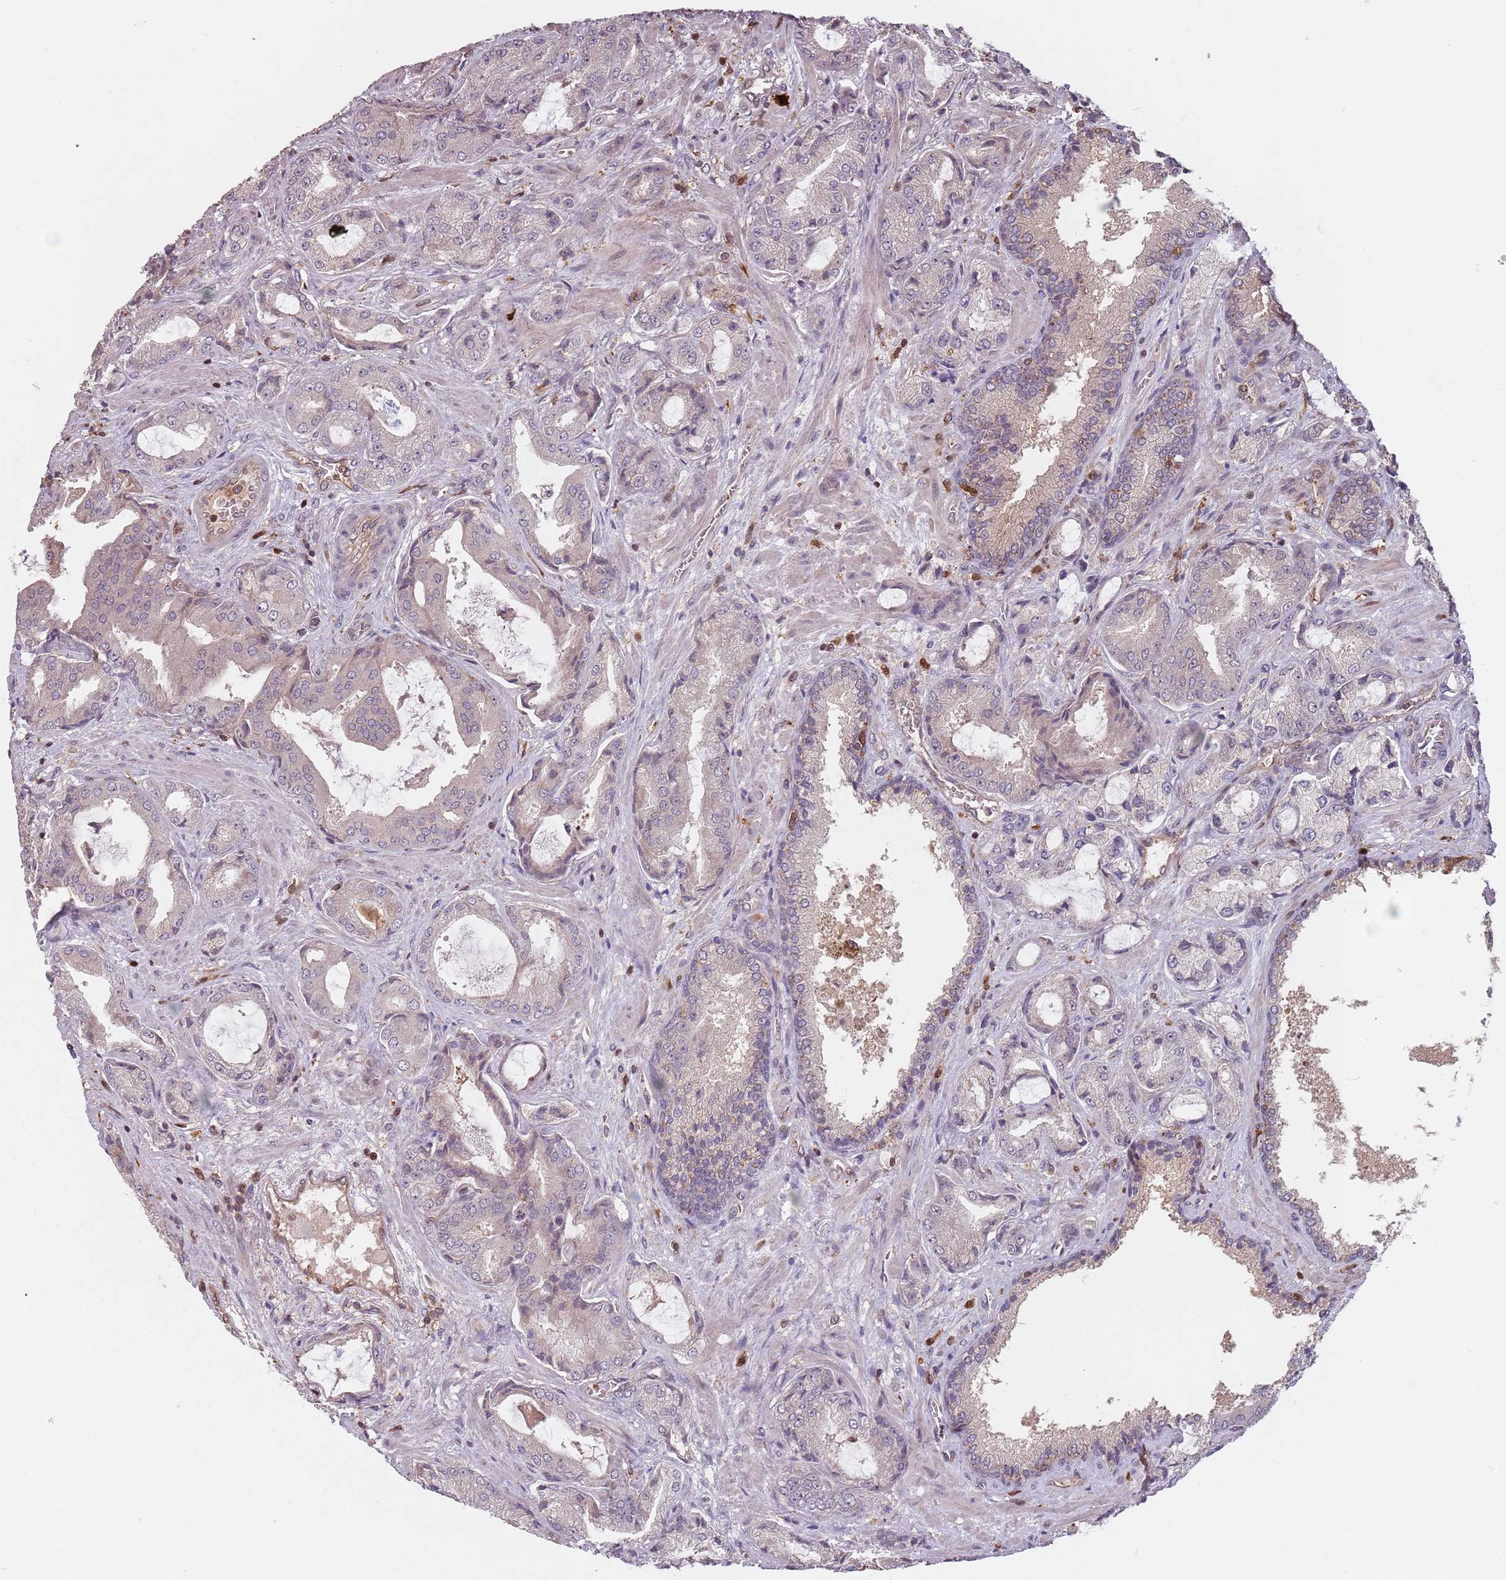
{"staining": {"intensity": "negative", "quantity": "none", "location": "none"}, "tissue": "prostate cancer", "cell_type": "Tumor cells", "image_type": "cancer", "snomed": [{"axis": "morphology", "description": "Adenocarcinoma, High grade"}, {"axis": "topography", "description": "Prostate"}], "caption": "Tumor cells show no significant protein expression in prostate cancer.", "gene": "GPR180", "patient": {"sex": "male", "age": 68}}